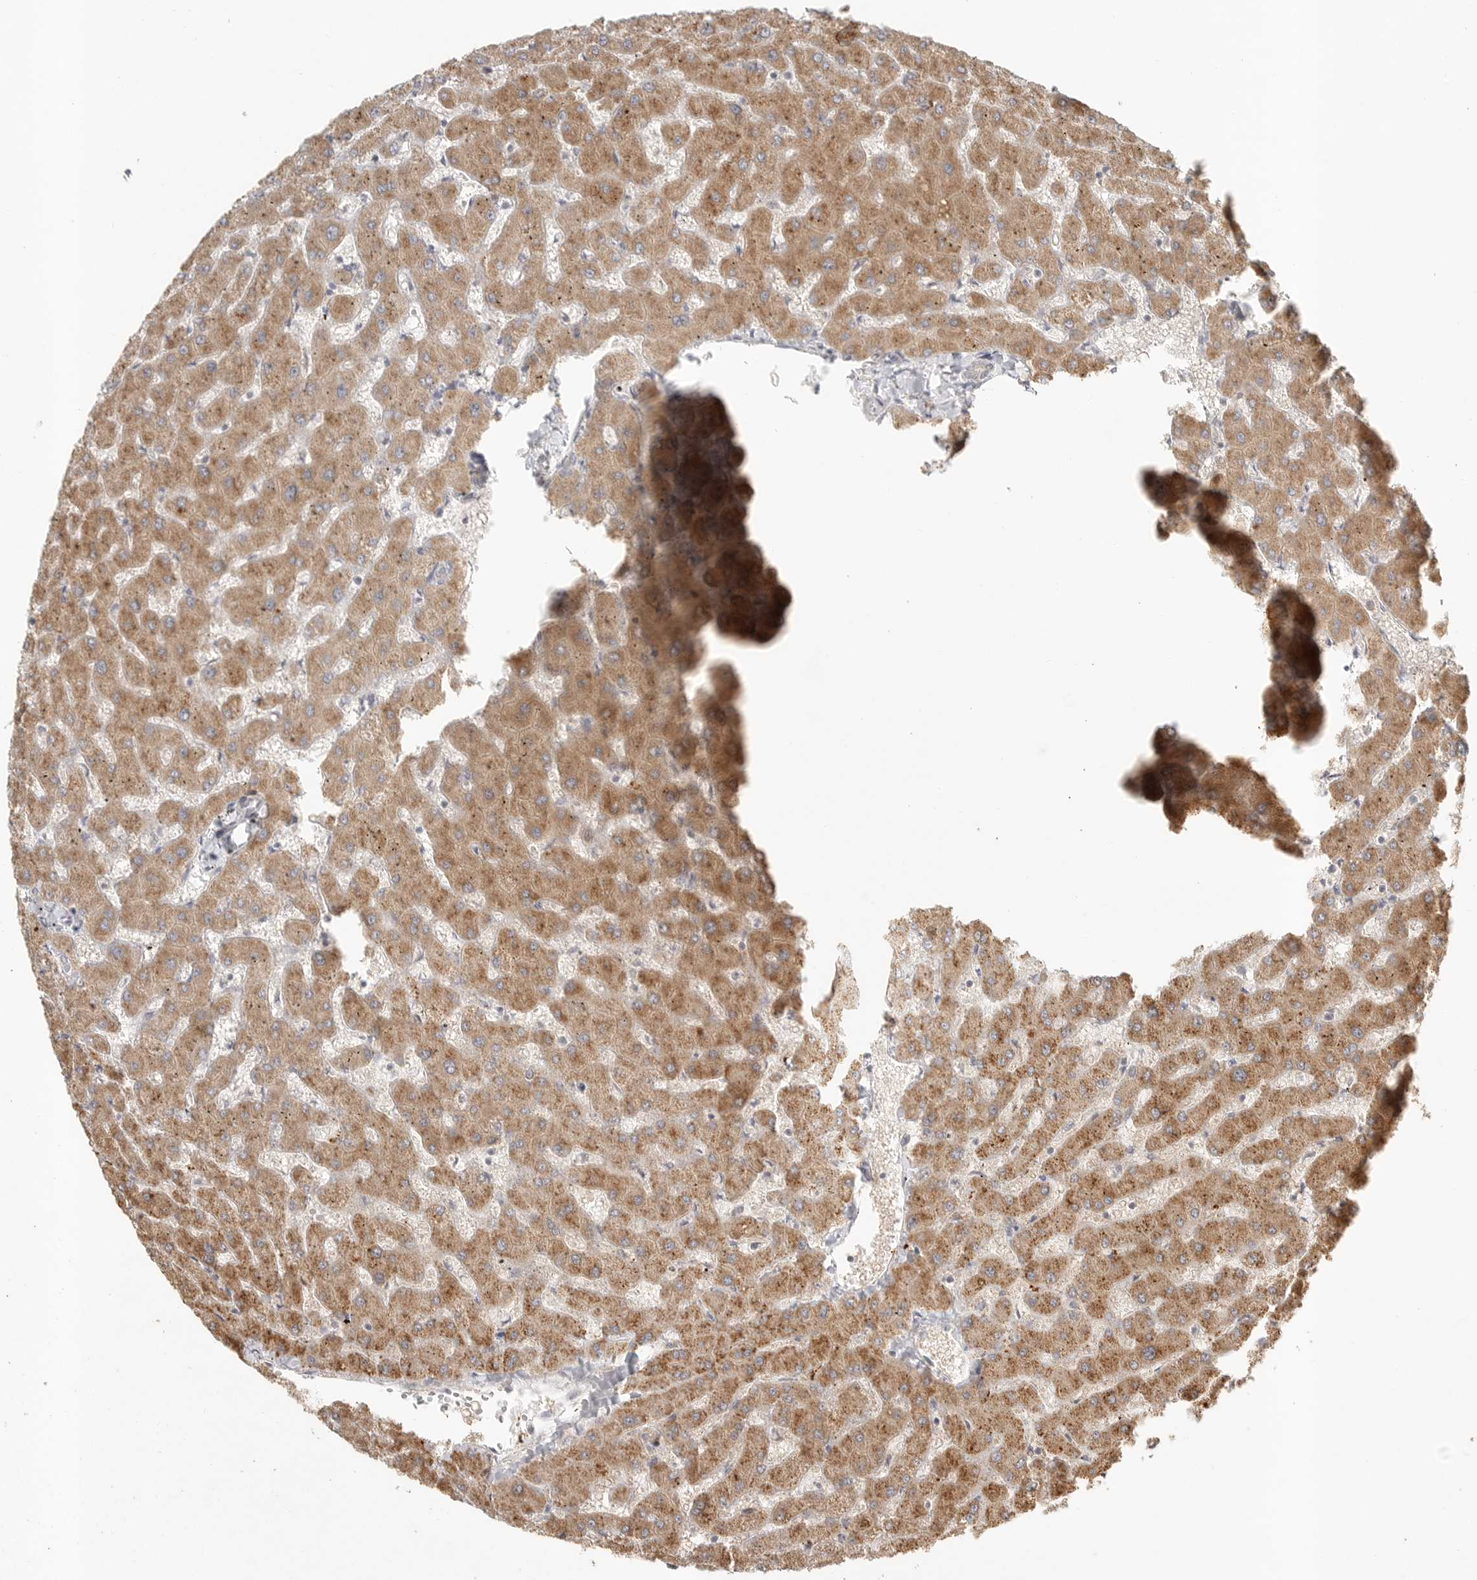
{"staining": {"intensity": "negative", "quantity": "none", "location": "none"}, "tissue": "liver", "cell_type": "Cholangiocytes", "image_type": "normal", "snomed": [{"axis": "morphology", "description": "Normal tissue, NOS"}, {"axis": "topography", "description": "Liver"}], "caption": "Immunohistochemical staining of normal liver demonstrates no significant positivity in cholangiocytes.", "gene": "SLC25A36", "patient": {"sex": "female", "age": 63}}